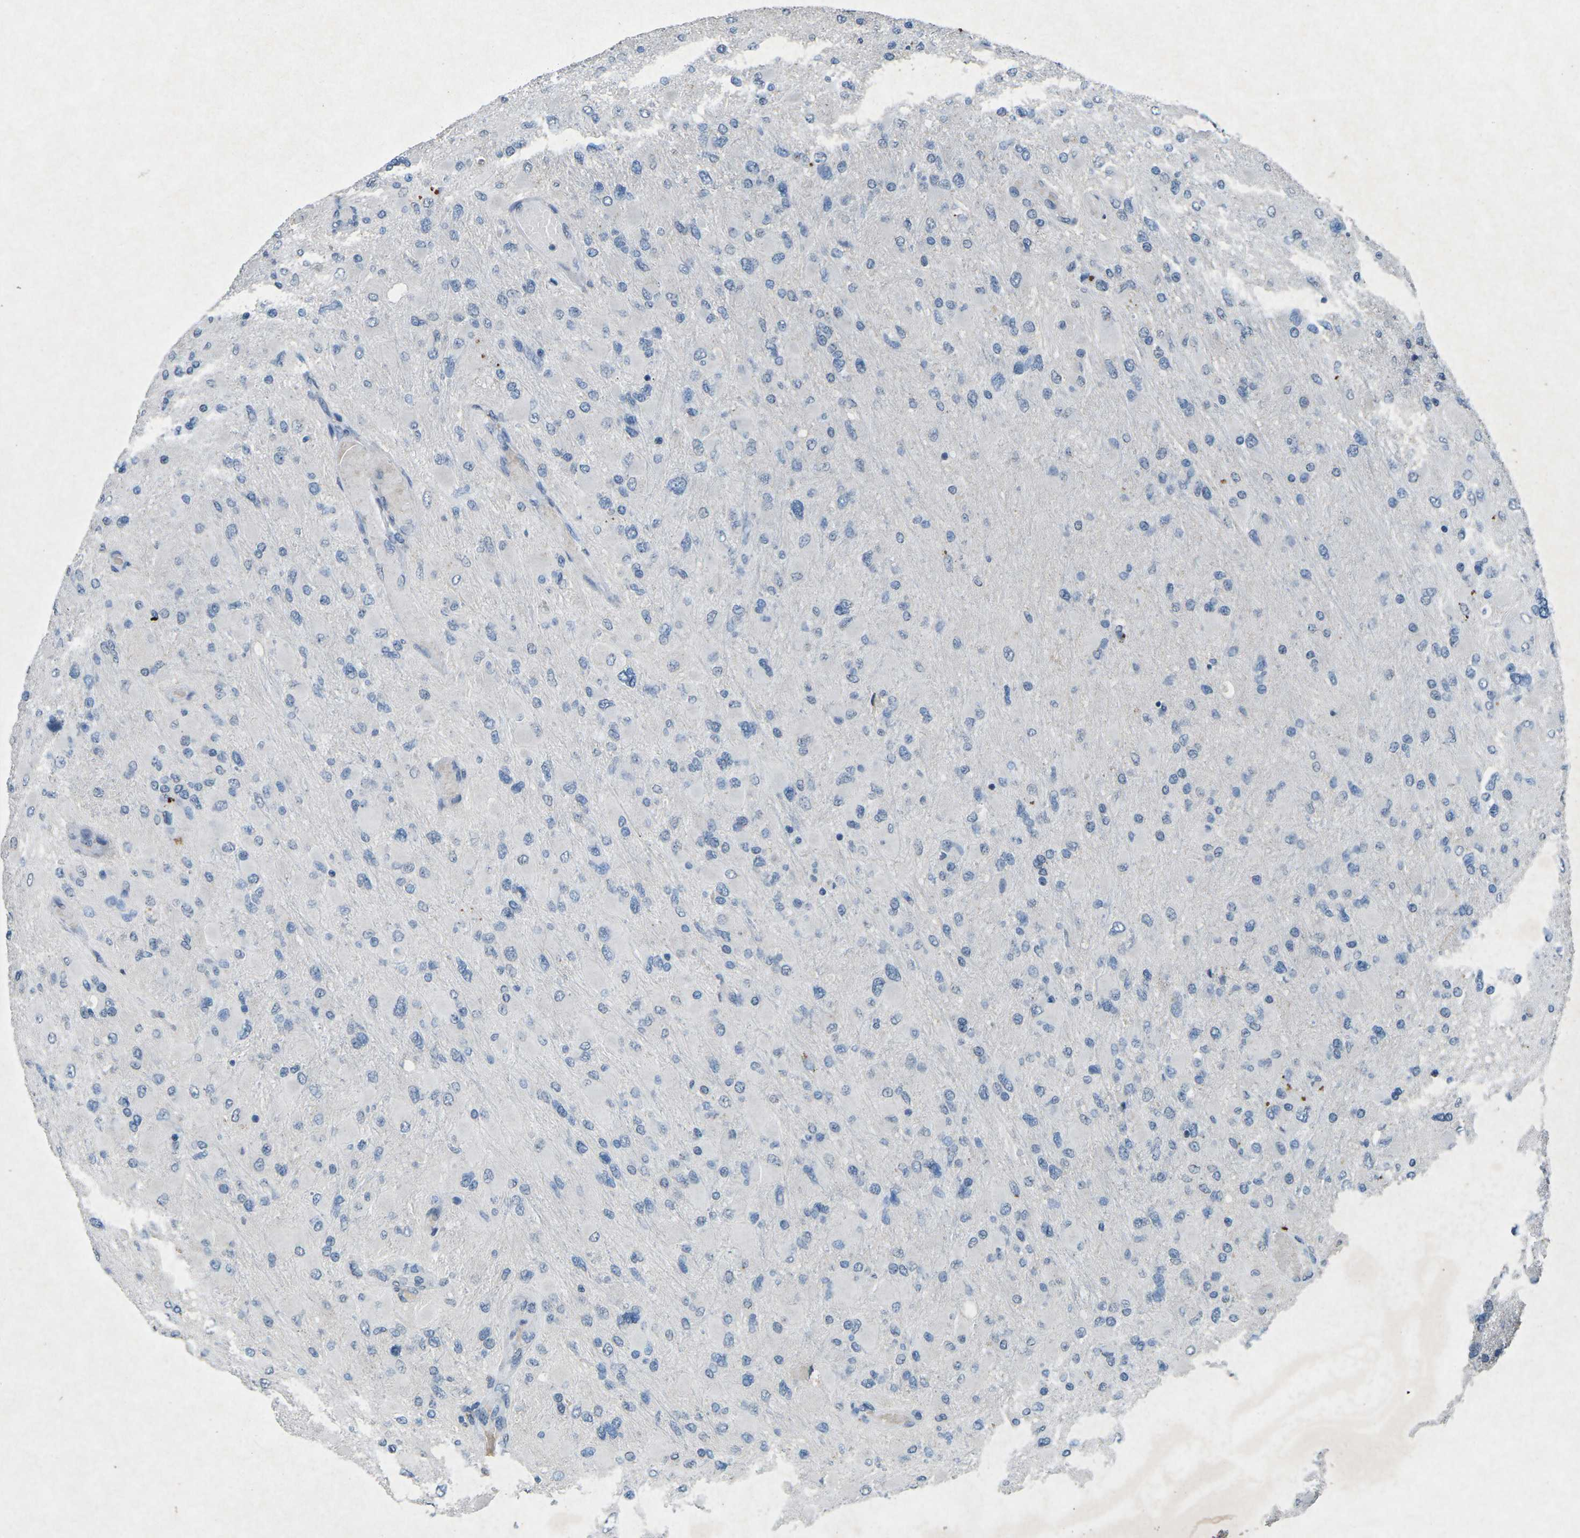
{"staining": {"intensity": "negative", "quantity": "none", "location": "none"}, "tissue": "glioma", "cell_type": "Tumor cells", "image_type": "cancer", "snomed": [{"axis": "morphology", "description": "Glioma, malignant, High grade"}, {"axis": "topography", "description": "Cerebral cortex"}], "caption": "A micrograph of glioma stained for a protein demonstrates no brown staining in tumor cells.", "gene": "A1BG", "patient": {"sex": "female", "age": 36}}